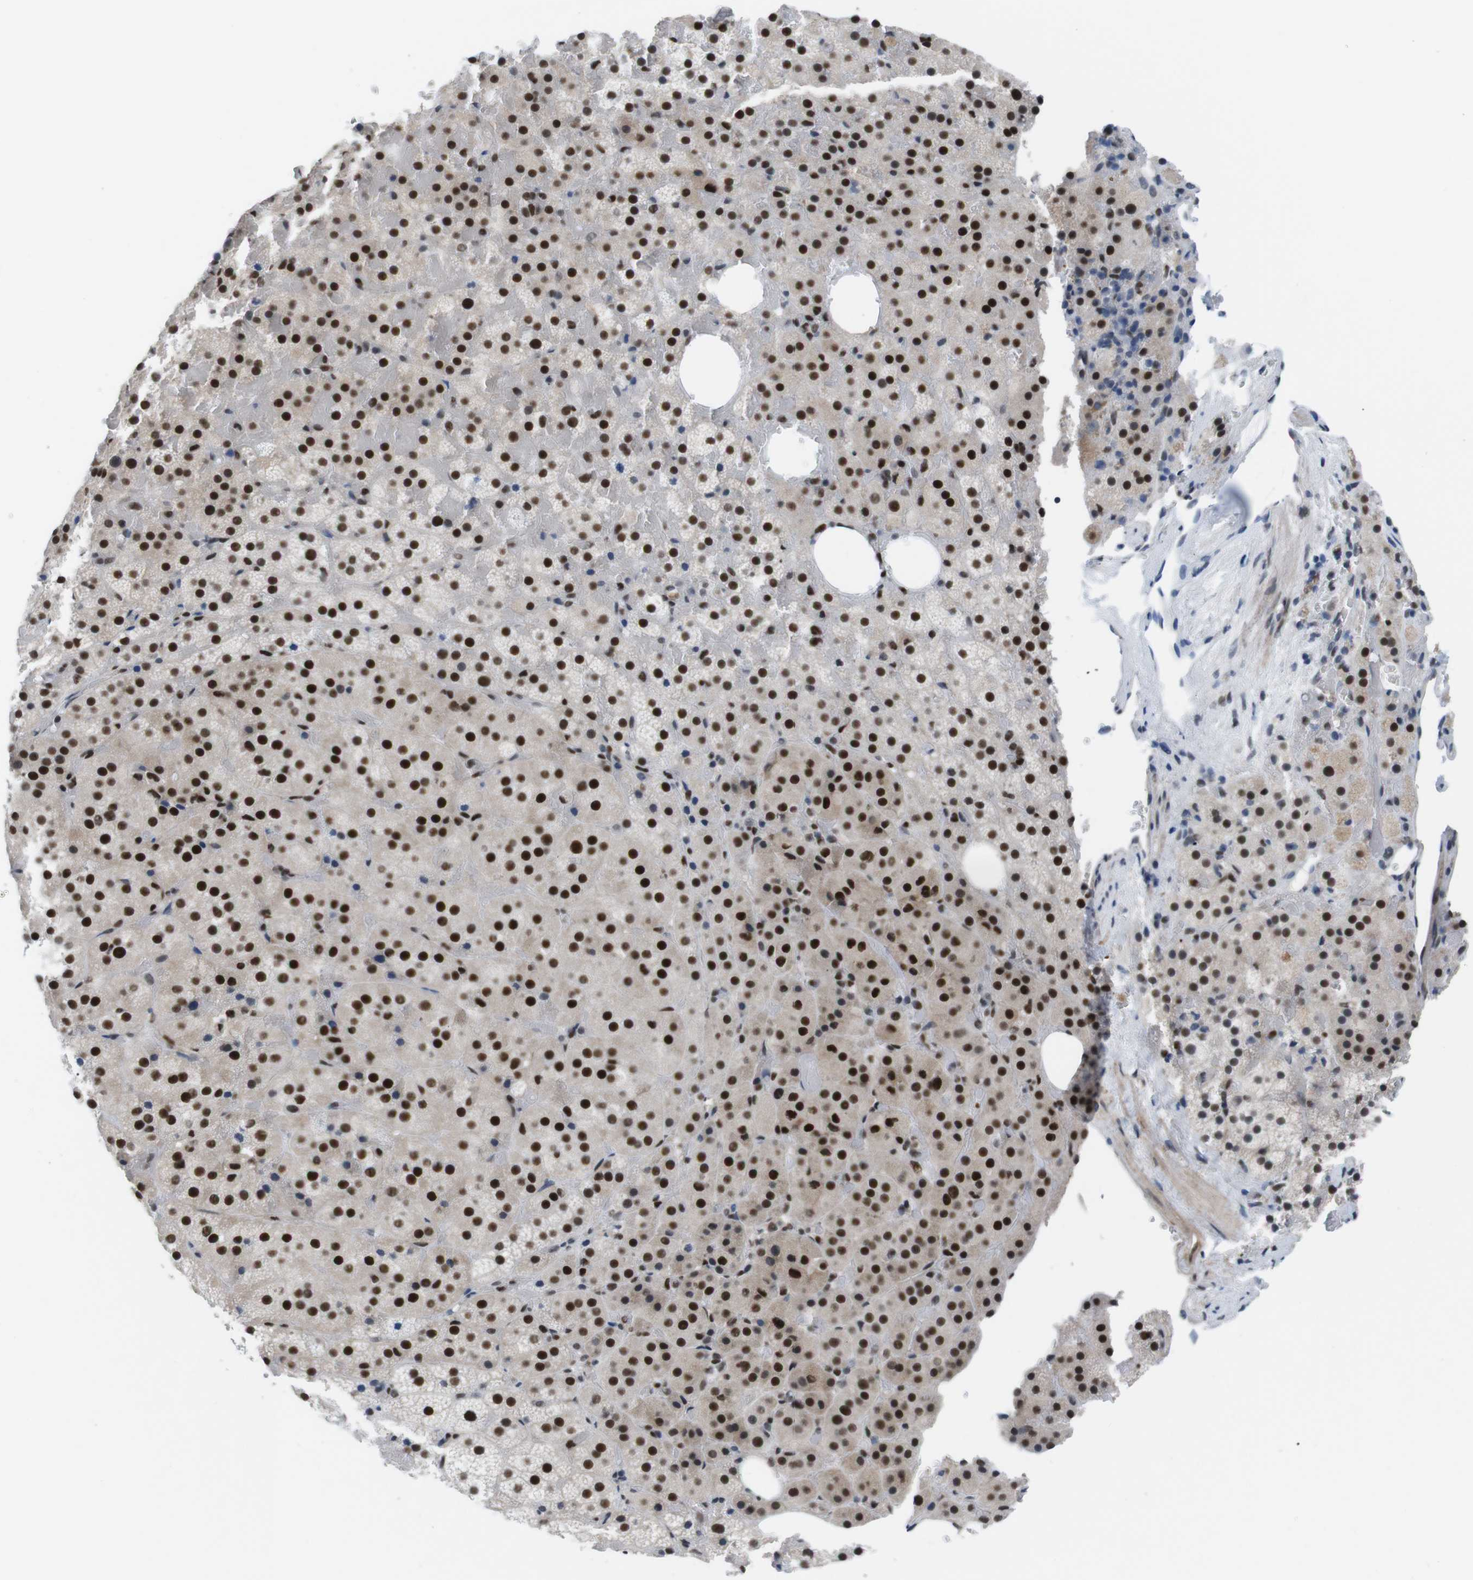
{"staining": {"intensity": "strong", "quantity": ">75%", "location": "nuclear"}, "tissue": "adrenal gland", "cell_type": "Glandular cells", "image_type": "normal", "snomed": [{"axis": "morphology", "description": "Normal tissue, NOS"}, {"axis": "topography", "description": "Adrenal gland"}], "caption": "The image displays a brown stain indicating the presence of a protein in the nuclear of glandular cells in adrenal gland.", "gene": "PSME3", "patient": {"sex": "female", "age": 59}}